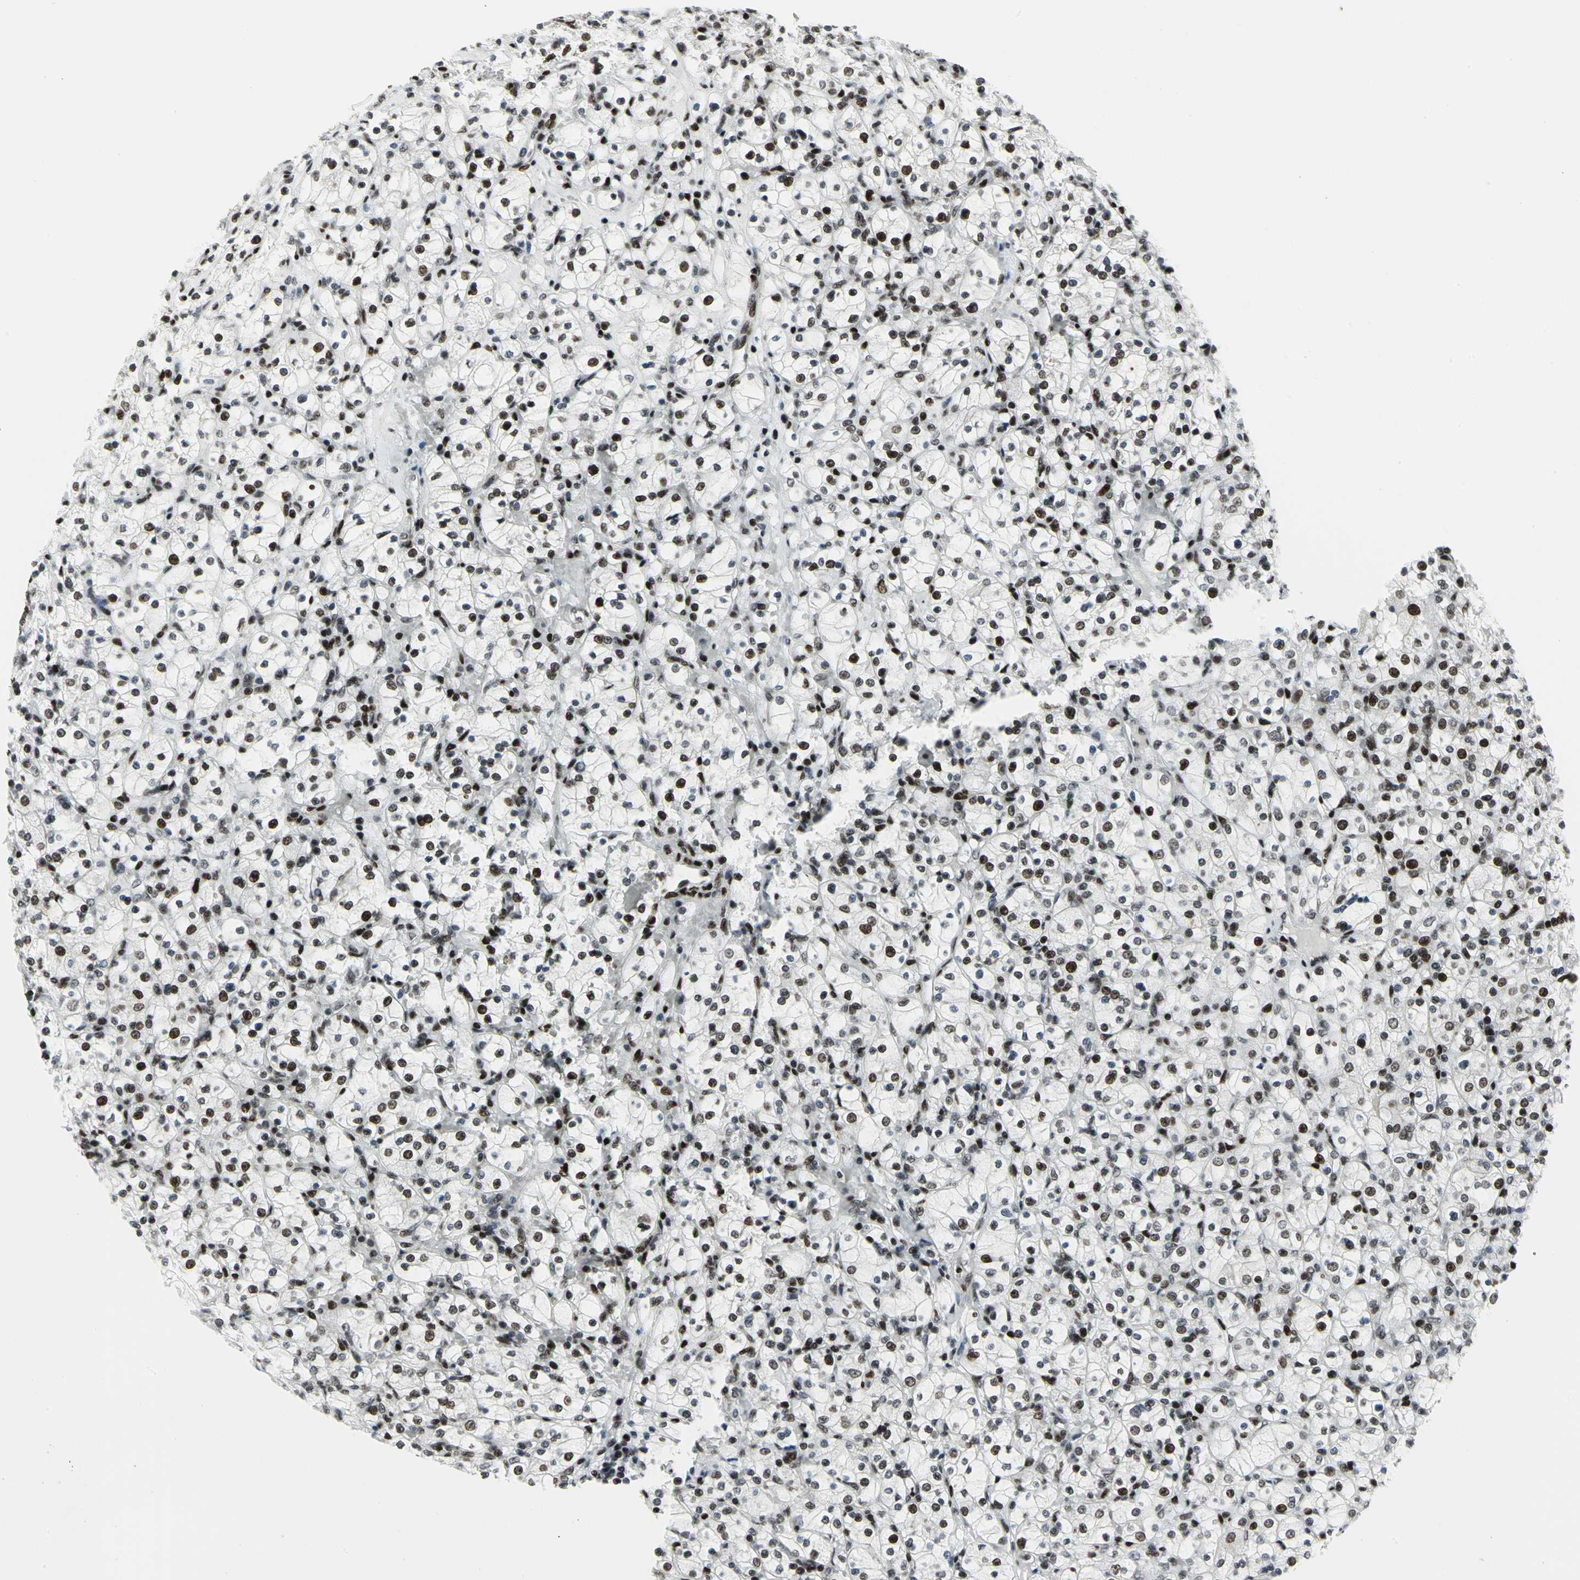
{"staining": {"intensity": "strong", "quantity": ">75%", "location": "nuclear"}, "tissue": "renal cancer", "cell_type": "Tumor cells", "image_type": "cancer", "snomed": [{"axis": "morphology", "description": "Adenocarcinoma, NOS"}, {"axis": "topography", "description": "Kidney"}], "caption": "This histopathology image reveals immunohistochemistry staining of human renal cancer (adenocarcinoma), with high strong nuclear staining in approximately >75% of tumor cells.", "gene": "SMARCA4", "patient": {"sex": "female", "age": 83}}